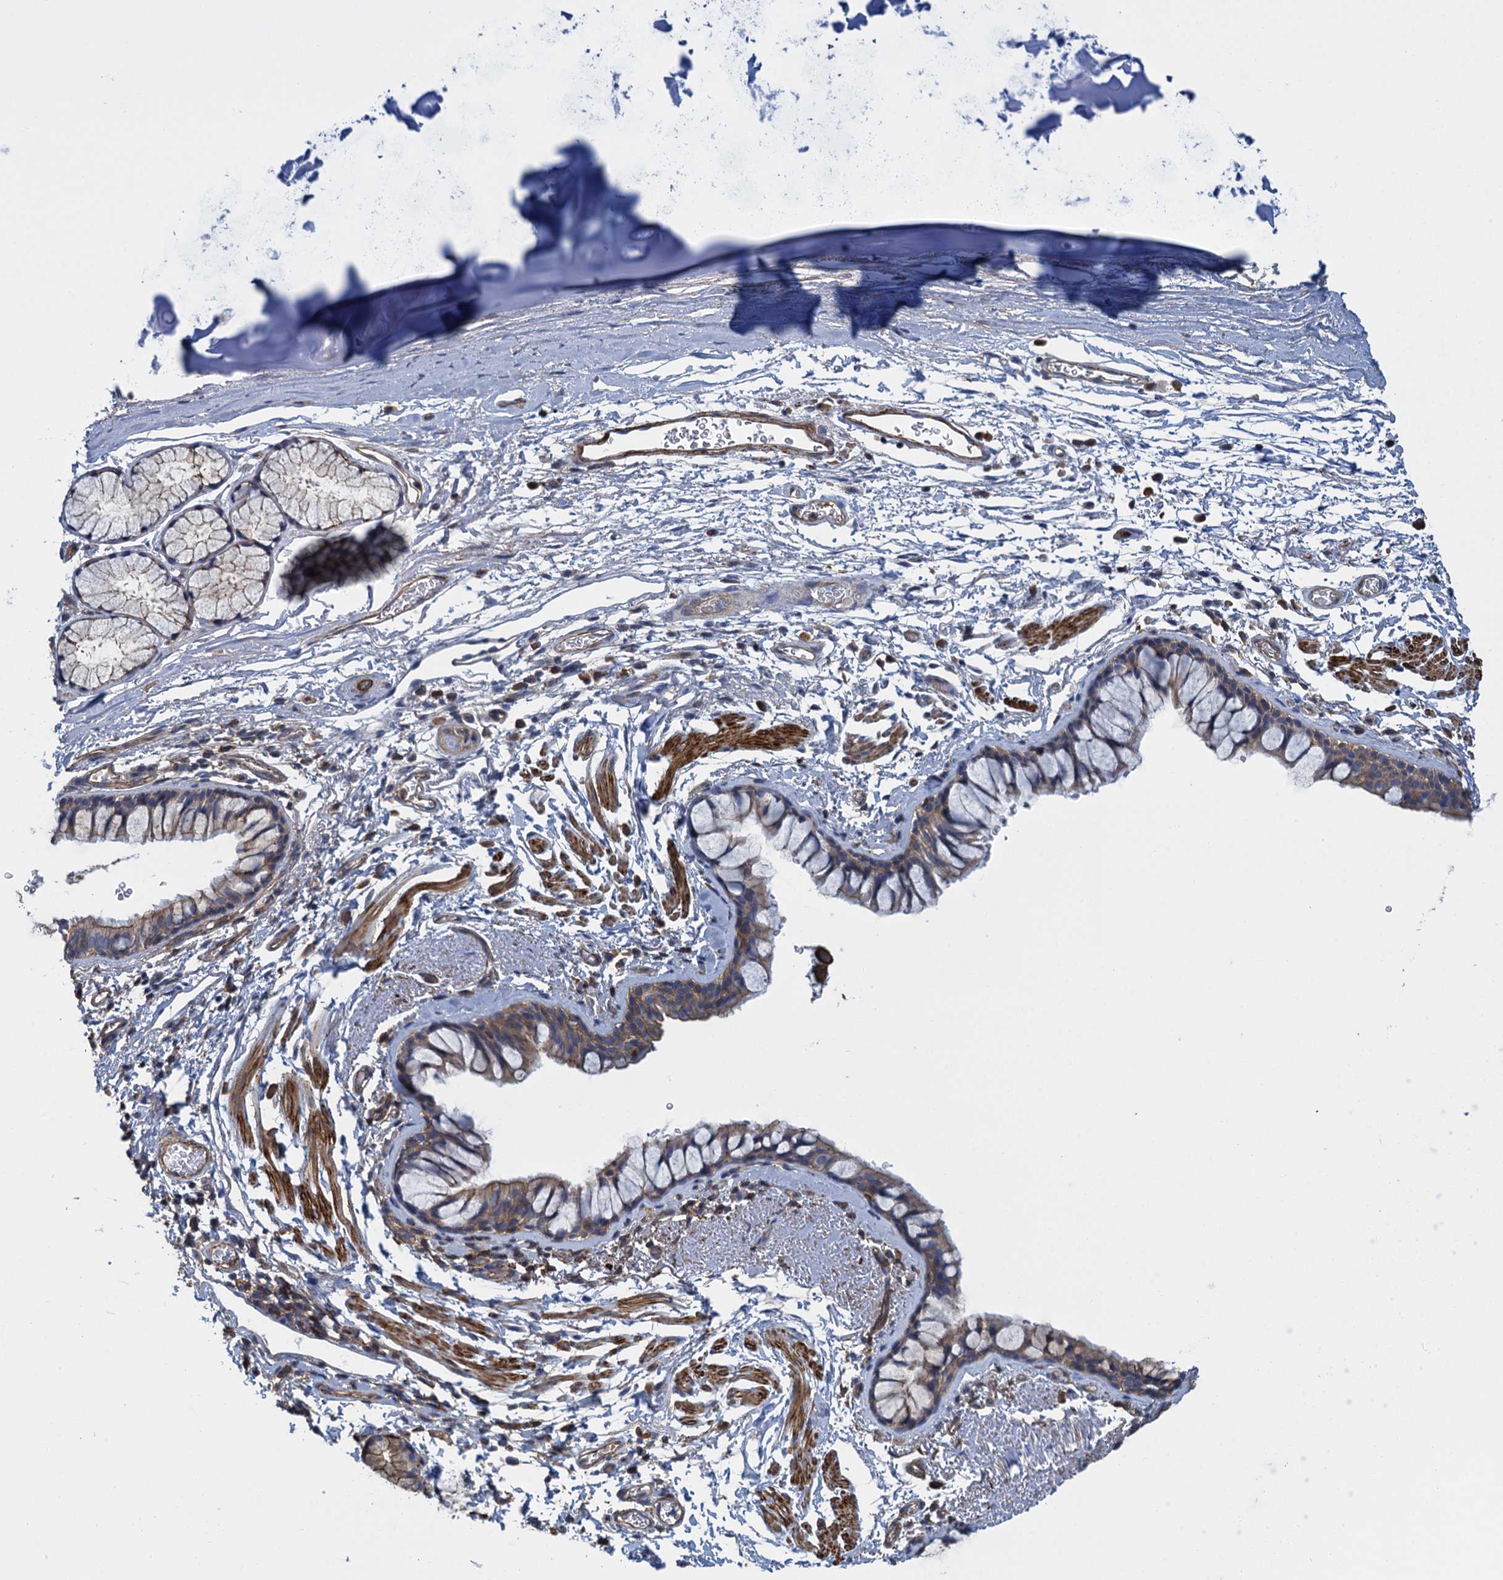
{"staining": {"intensity": "weak", "quantity": "25%-75%", "location": "cytoplasmic/membranous"}, "tissue": "bronchus", "cell_type": "Respiratory epithelial cells", "image_type": "normal", "snomed": [{"axis": "morphology", "description": "Normal tissue, NOS"}, {"axis": "topography", "description": "Bronchus"}], "caption": "Immunohistochemistry (IHC) staining of normal bronchus, which demonstrates low levels of weak cytoplasmic/membranous positivity in about 25%-75% of respiratory epithelial cells indicating weak cytoplasmic/membranous protein expression. The staining was performed using DAB (brown) for protein detection and nuclei were counterstained in hematoxylin (blue).", "gene": "PROSER2", "patient": {"sex": "male", "age": 65}}